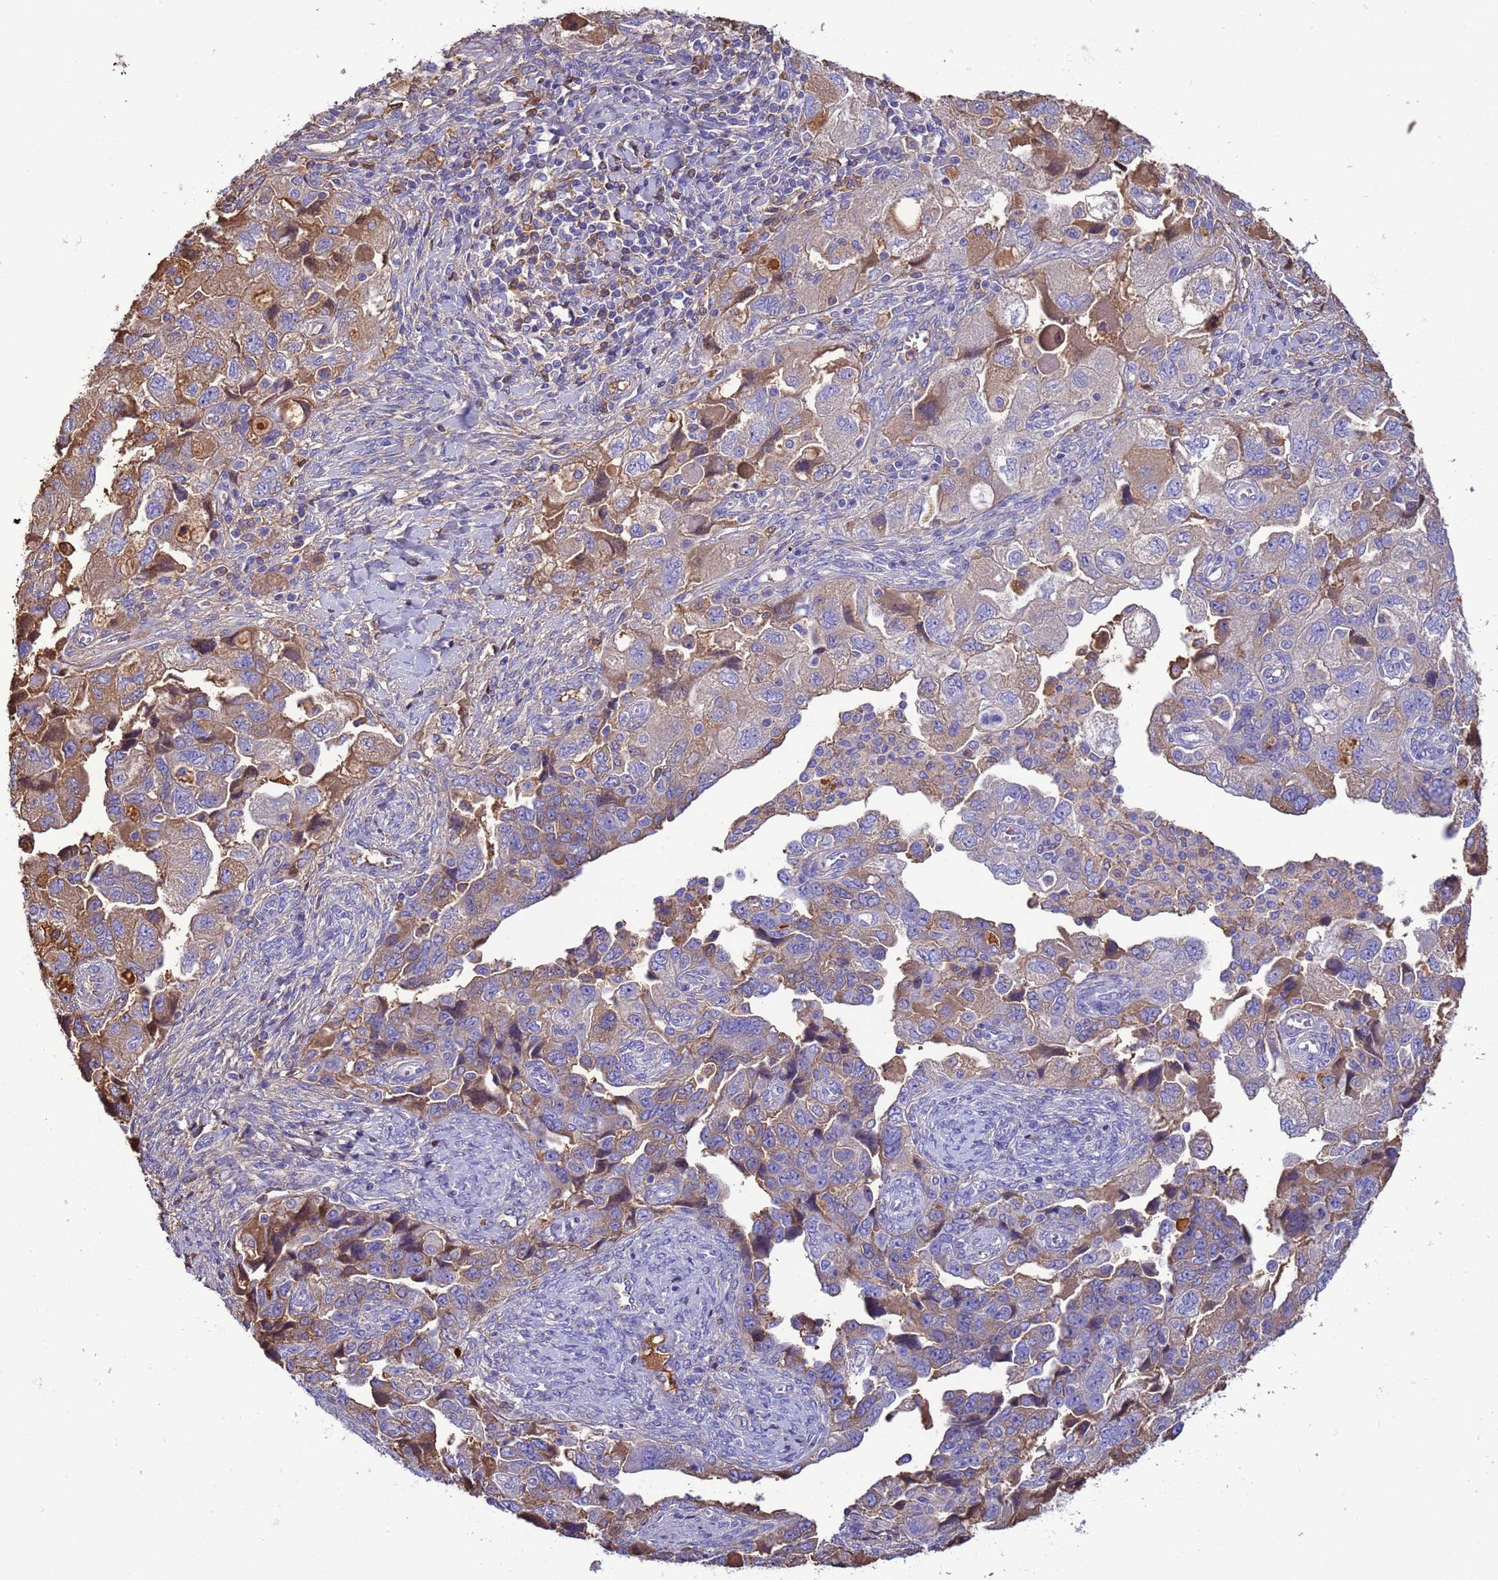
{"staining": {"intensity": "moderate", "quantity": "<25%", "location": "cytoplasmic/membranous"}, "tissue": "ovarian cancer", "cell_type": "Tumor cells", "image_type": "cancer", "snomed": [{"axis": "morphology", "description": "Carcinoma, NOS"}, {"axis": "morphology", "description": "Cystadenocarcinoma, serous, NOS"}, {"axis": "topography", "description": "Ovary"}], "caption": "DAB (3,3'-diaminobenzidine) immunohistochemical staining of human ovarian serous cystadenocarcinoma displays moderate cytoplasmic/membranous protein positivity in approximately <25% of tumor cells. The protein is stained brown, and the nuclei are stained in blue (DAB IHC with brightfield microscopy, high magnification).", "gene": "H1-7", "patient": {"sex": "female", "age": 69}}